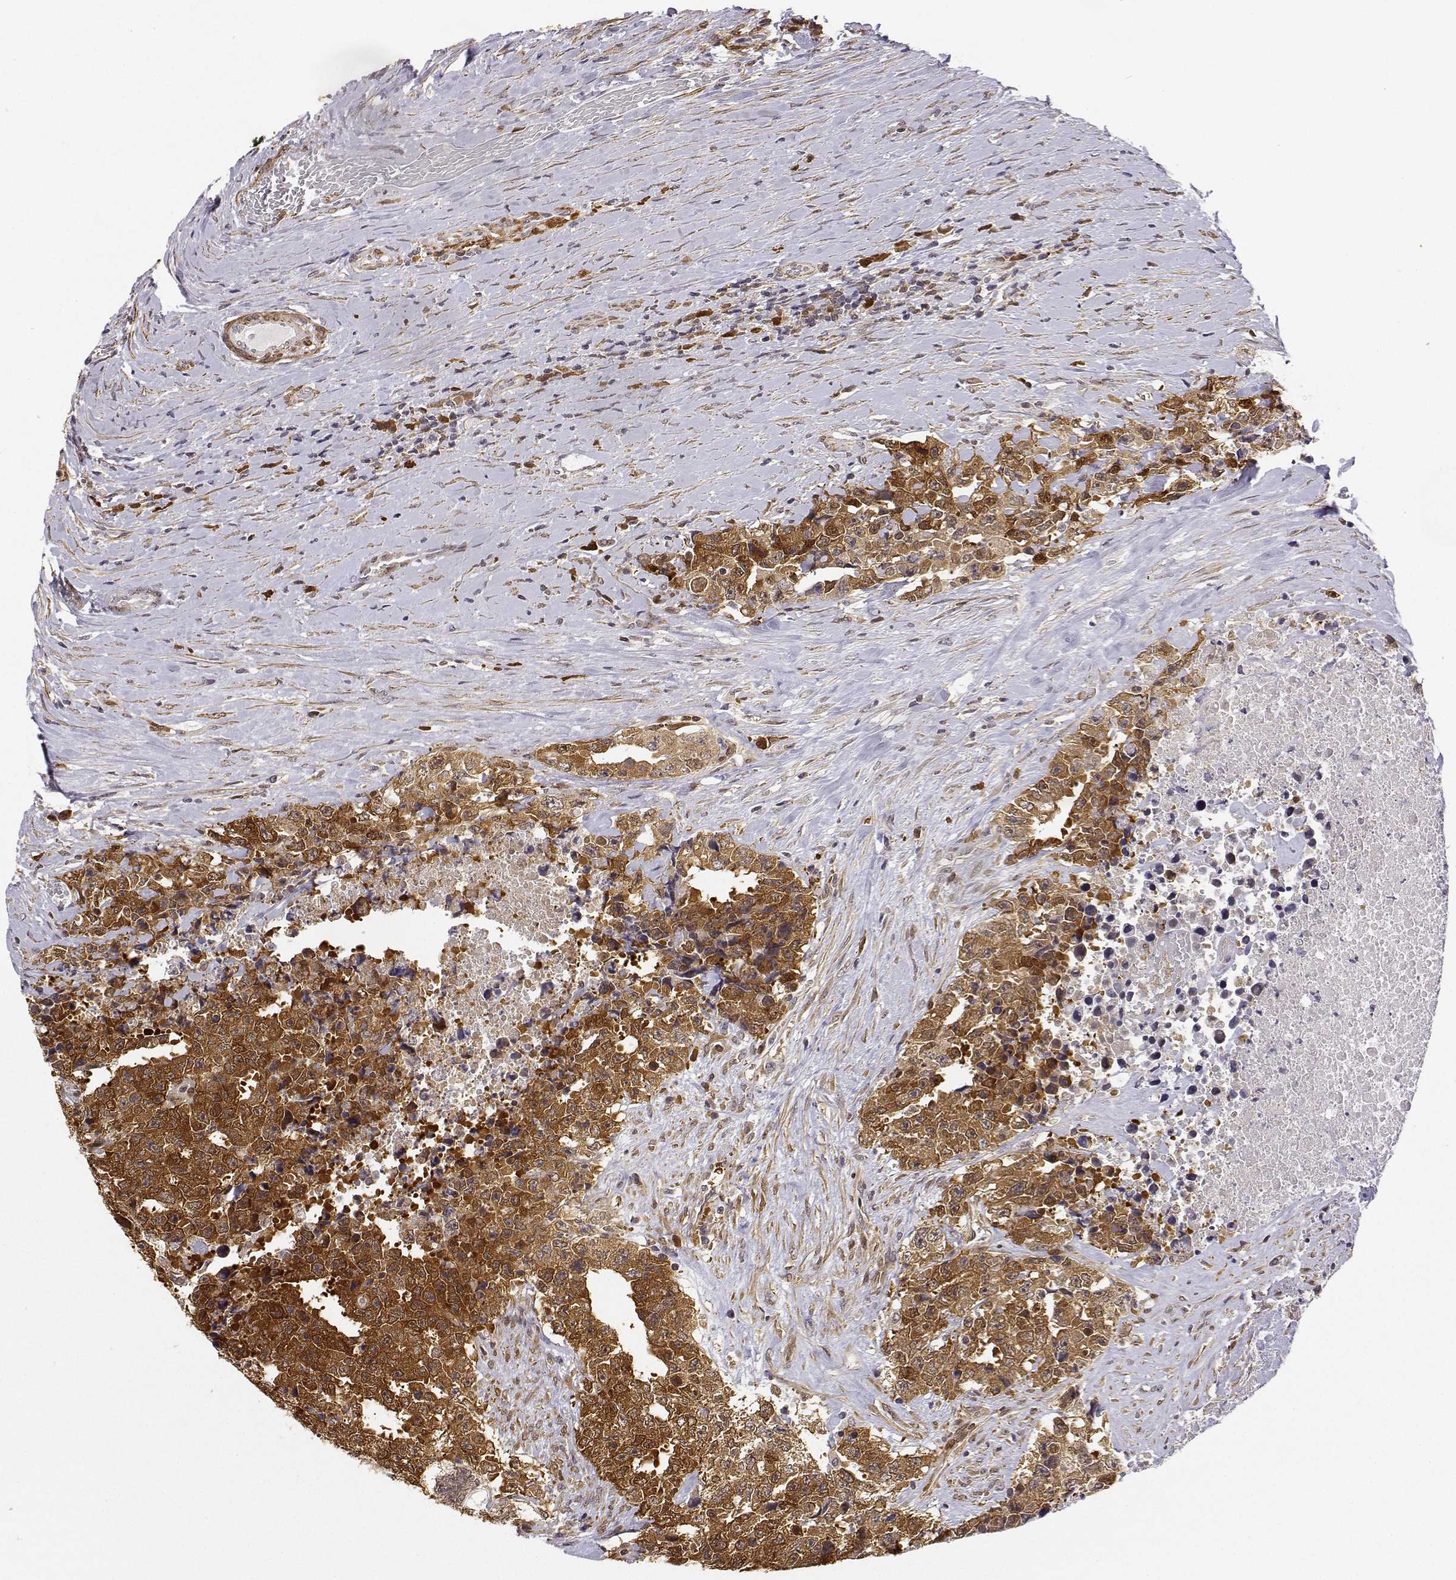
{"staining": {"intensity": "strong", "quantity": ">75%", "location": "cytoplasmic/membranous"}, "tissue": "testis cancer", "cell_type": "Tumor cells", "image_type": "cancer", "snomed": [{"axis": "morphology", "description": "Carcinoma, Embryonal, NOS"}, {"axis": "topography", "description": "Testis"}], "caption": "Immunohistochemistry (IHC) histopathology image of human testis cancer stained for a protein (brown), which reveals high levels of strong cytoplasmic/membranous expression in approximately >75% of tumor cells.", "gene": "PHGDH", "patient": {"sex": "male", "age": 24}}